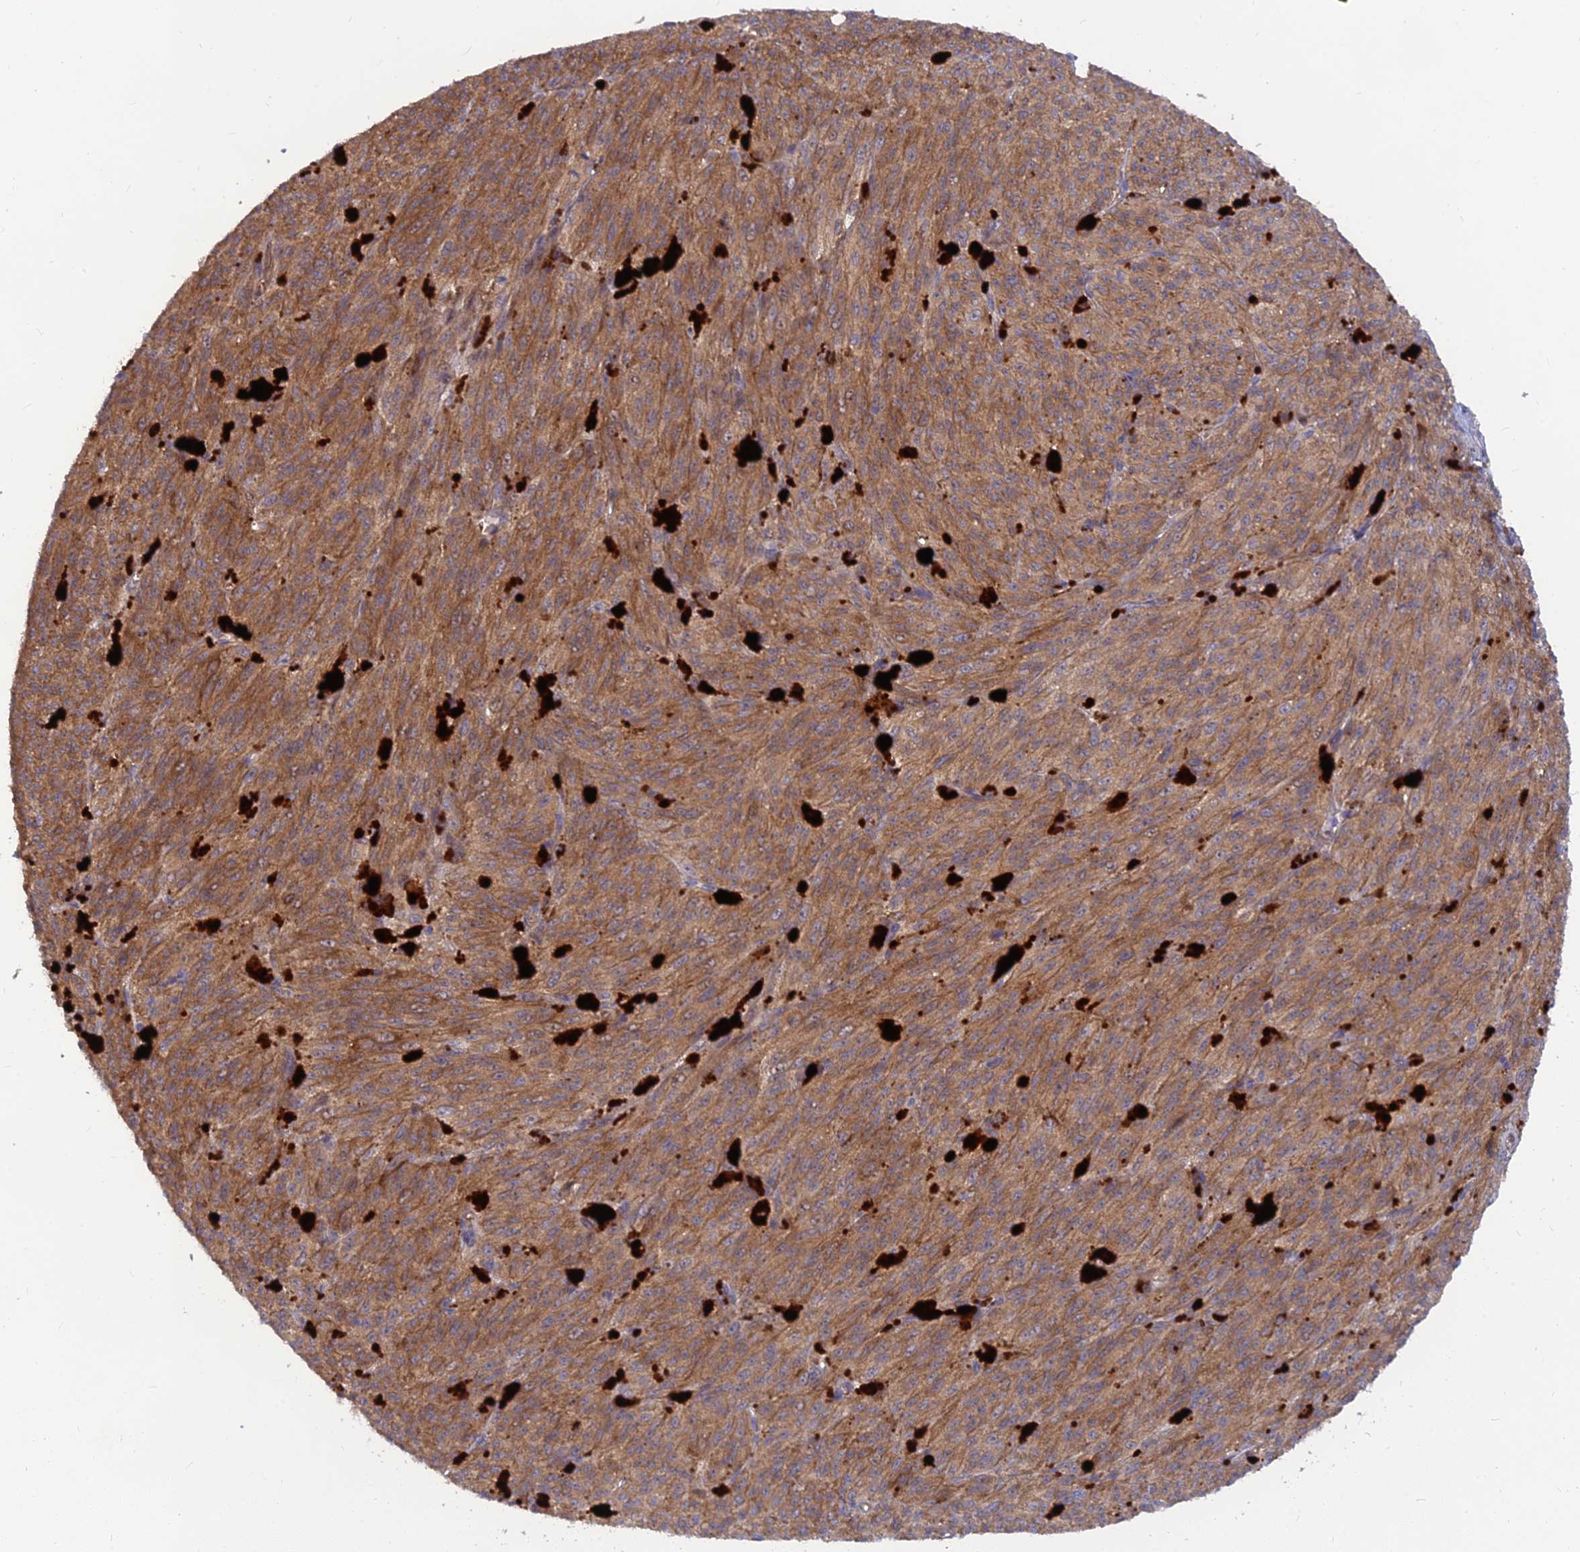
{"staining": {"intensity": "moderate", "quantity": ">75%", "location": "cytoplasmic/membranous"}, "tissue": "melanoma", "cell_type": "Tumor cells", "image_type": "cancer", "snomed": [{"axis": "morphology", "description": "Malignant melanoma, NOS"}, {"axis": "topography", "description": "Skin"}], "caption": "Immunohistochemical staining of human malignant melanoma demonstrates moderate cytoplasmic/membranous protein expression in about >75% of tumor cells.", "gene": "FAM151B", "patient": {"sex": "female", "age": 52}}